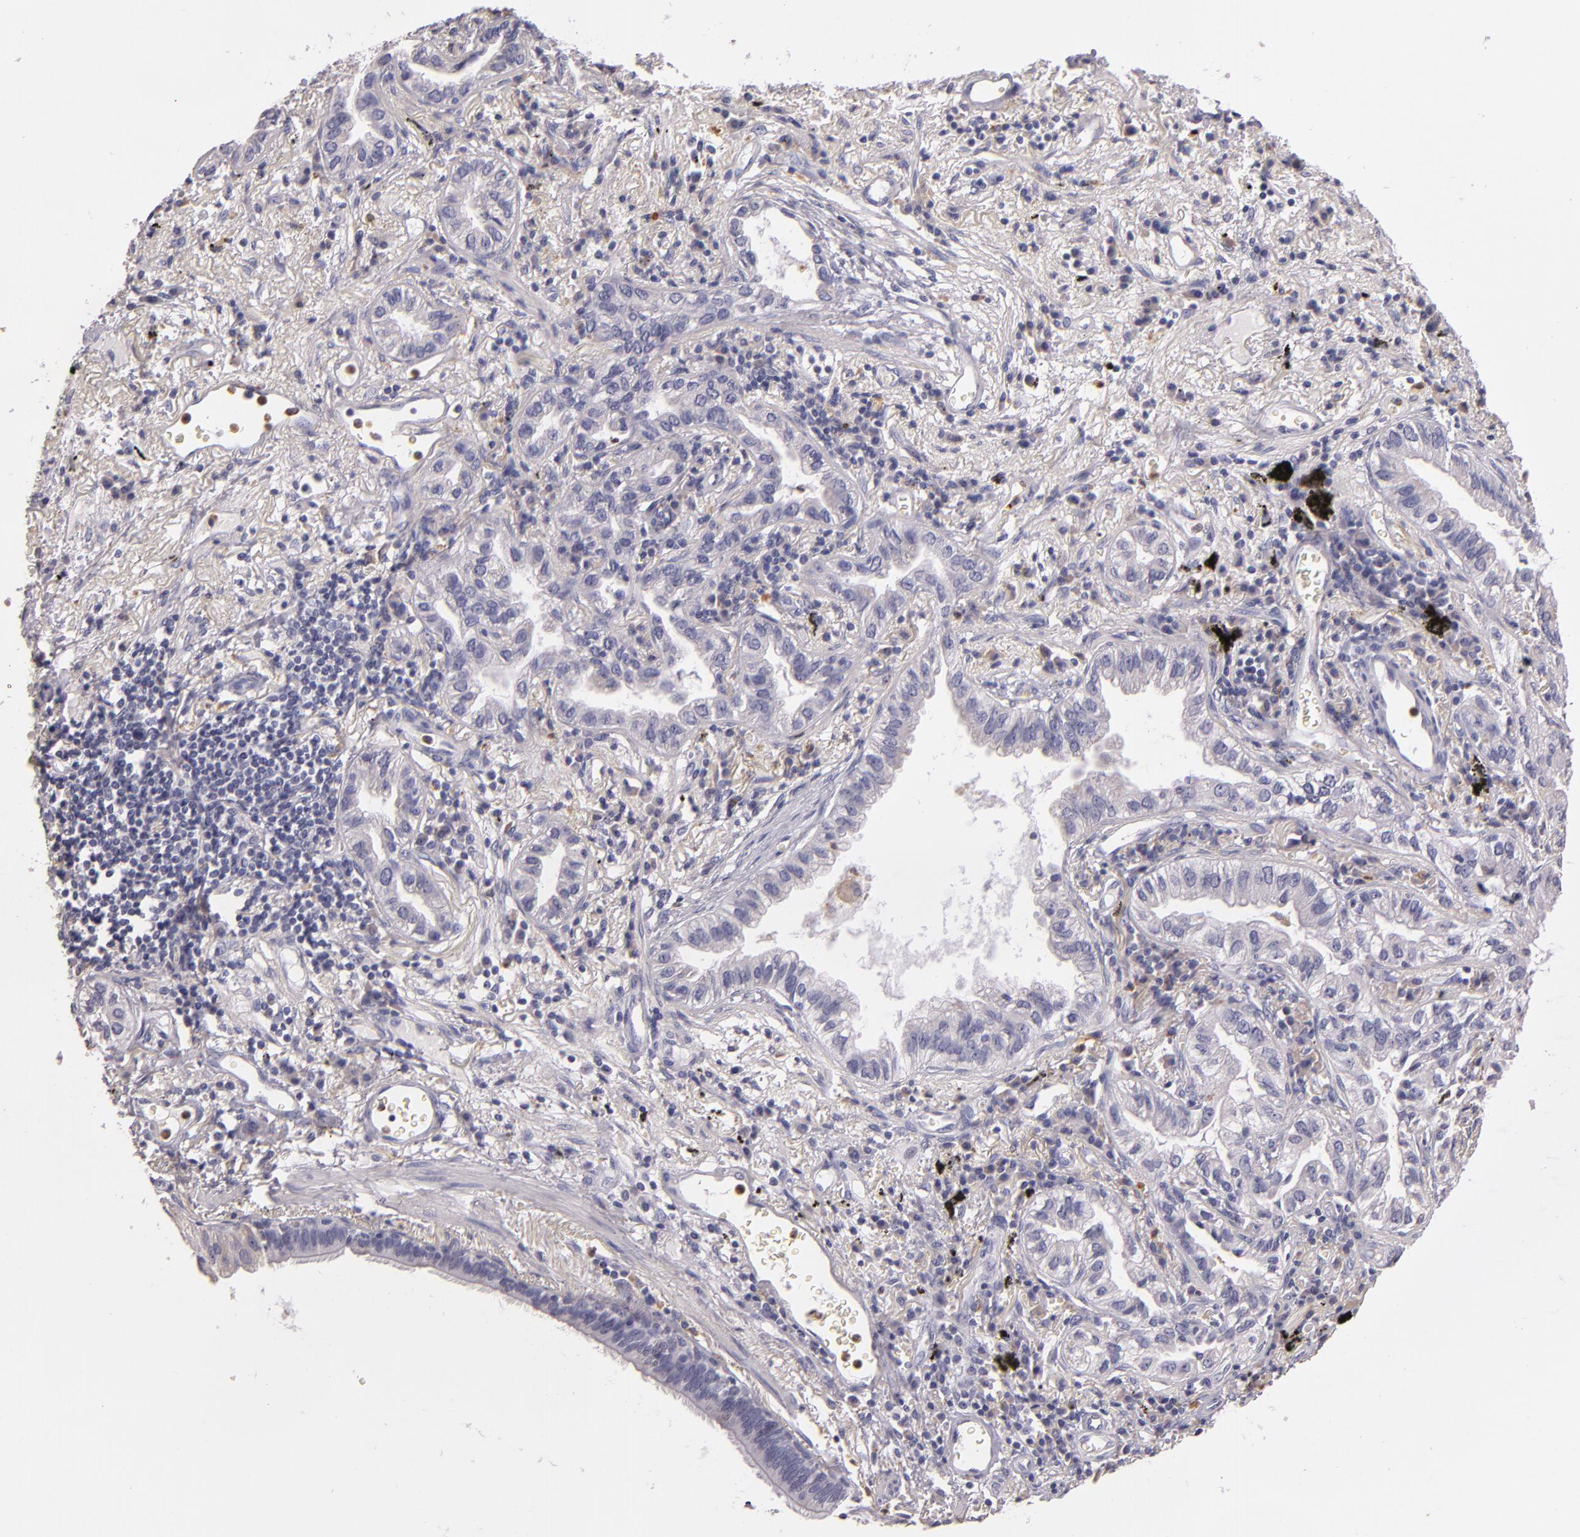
{"staining": {"intensity": "weak", "quantity": "<25%", "location": "cytoplasmic/membranous"}, "tissue": "lung cancer", "cell_type": "Tumor cells", "image_type": "cancer", "snomed": [{"axis": "morphology", "description": "Adenocarcinoma, NOS"}, {"axis": "topography", "description": "Lung"}], "caption": "An image of adenocarcinoma (lung) stained for a protein displays no brown staining in tumor cells. (DAB immunohistochemistry visualized using brightfield microscopy, high magnification).", "gene": "TLR8", "patient": {"sex": "female", "age": 50}}